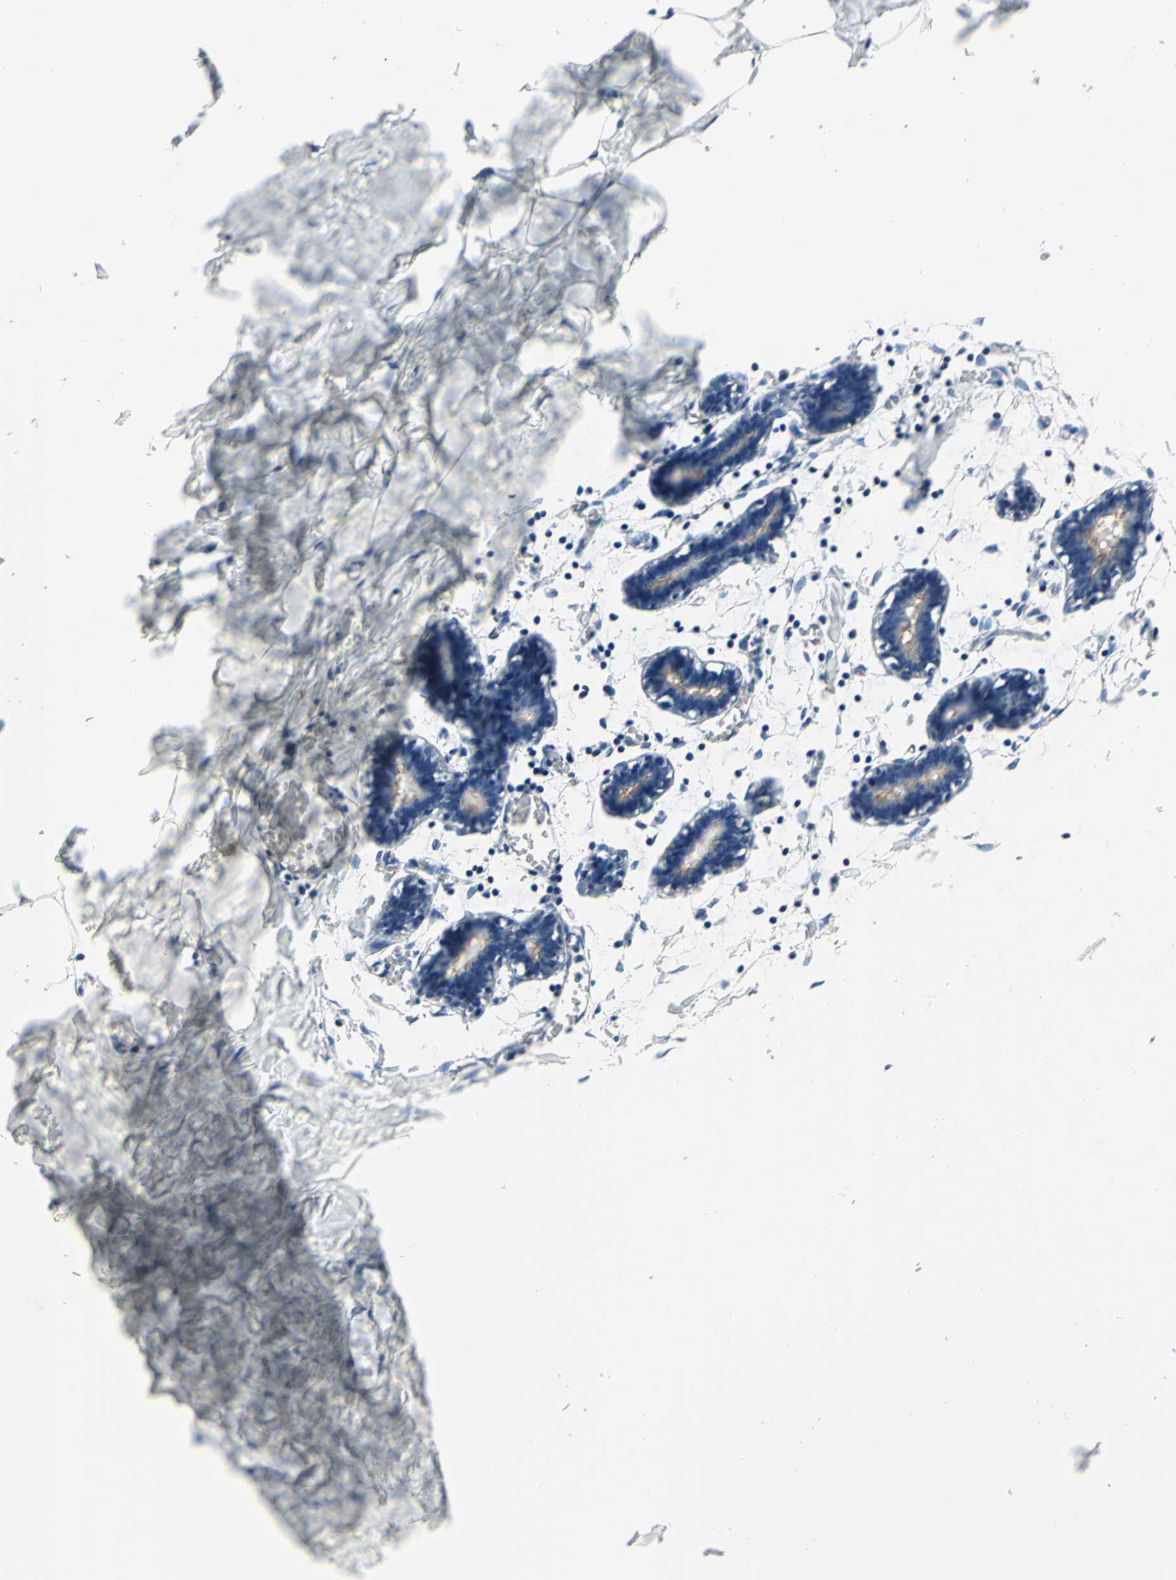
{"staining": {"intensity": "negative", "quantity": "none", "location": "none"}, "tissue": "breast", "cell_type": "Adipocytes", "image_type": "normal", "snomed": [{"axis": "morphology", "description": "Normal tissue, NOS"}, {"axis": "topography", "description": "Breast"}], "caption": "An immunohistochemistry (IHC) image of unremarkable breast is shown. There is no staining in adipocytes of breast. (DAB (3,3'-diaminobenzidine) immunohistochemistry (IHC), high magnification).", "gene": "MUC1", "patient": {"sex": "female", "age": 27}}